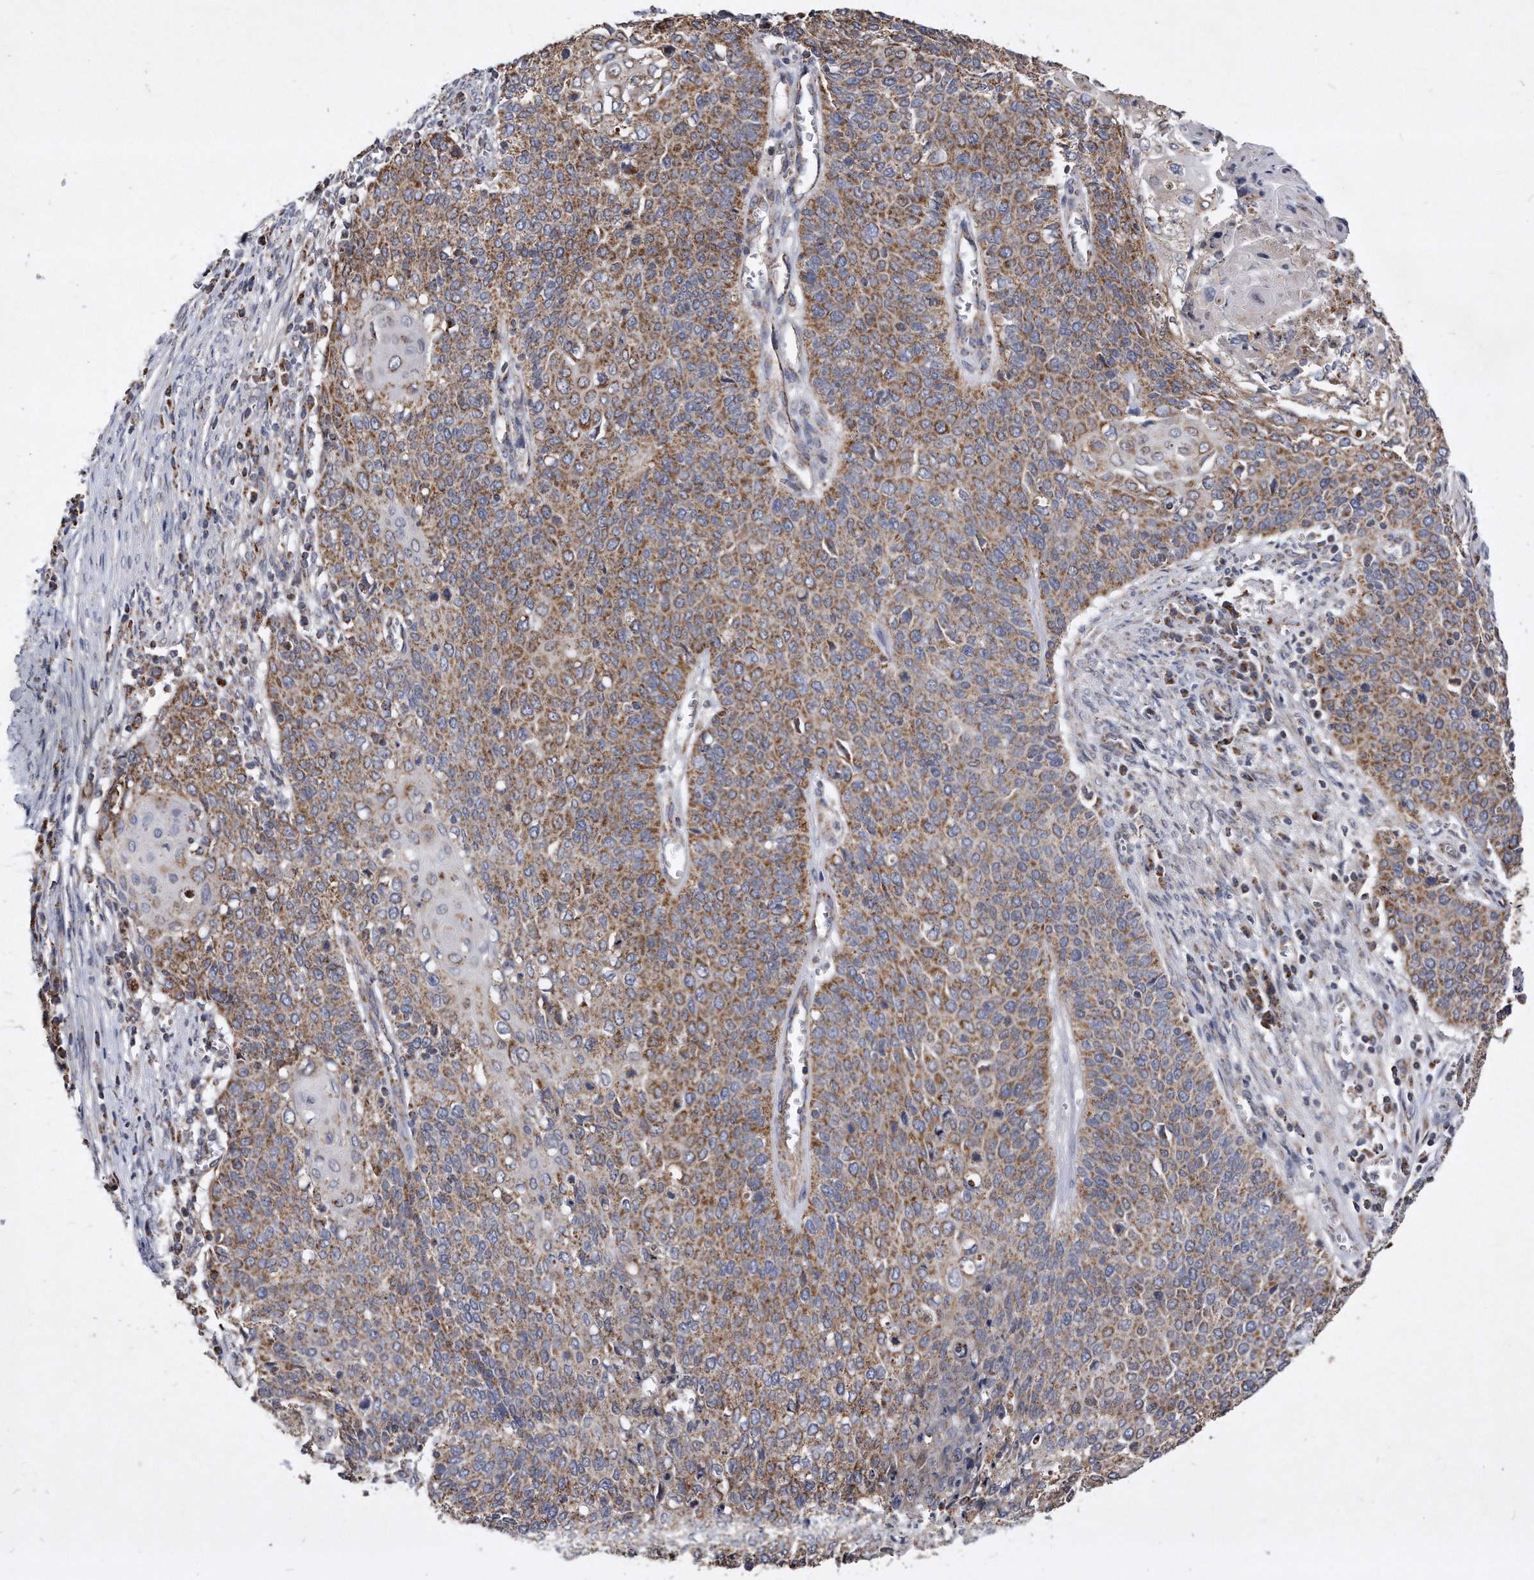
{"staining": {"intensity": "moderate", "quantity": ">75%", "location": "cytoplasmic/membranous"}, "tissue": "cervical cancer", "cell_type": "Tumor cells", "image_type": "cancer", "snomed": [{"axis": "morphology", "description": "Squamous cell carcinoma, NOS"}, {"axis": "topography", "description": "Cervix"}], "caption": "Human cervical cancer (squamous cell carcinoma) stained with a brown dye demonstrates moderate cytoplasmic/membranous positive staining in approximately >75% of tumor cells.", "gene": "PPP5C", "patient": {"sex": "female", "age": 39}}